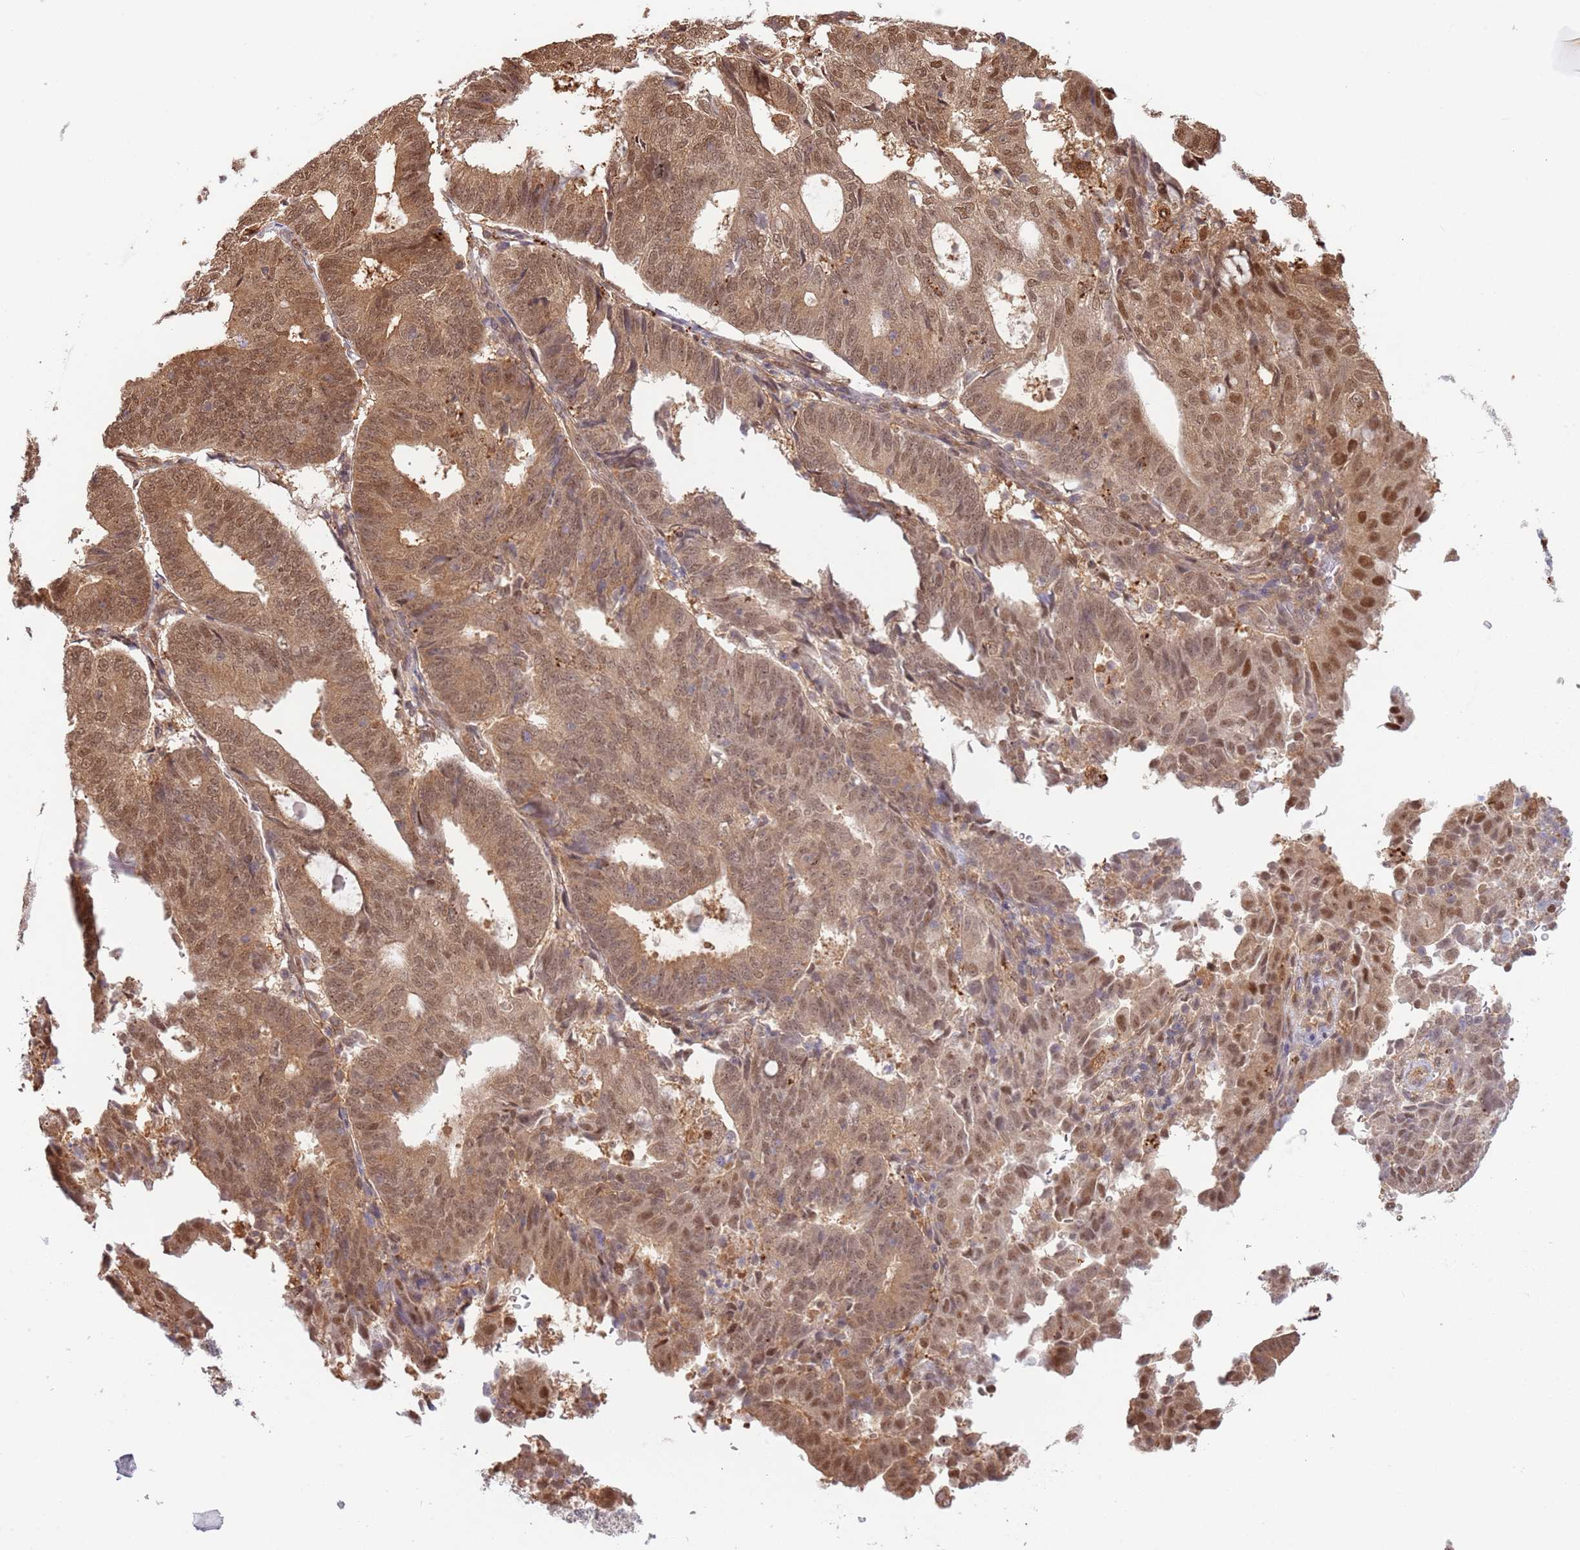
{"staining": {"intensity": "moderate", "quantity": ">75%", "location": "cytoplasmic/membranous,nuclear"}, "tissue": "endometrial cancer", "cell_type": "Tumor cells", "image_type": "cancer", "snomed": [{"axis": "morphology", "description": "Adenocarcinoma, NOS"}, {"axis": "topography", "description": "Endometrium"}], "caption": "A medium amount of moderate cytoplasmic/membranous and nuclear positivity is appreciated in approximately >75% of tumor cells in adenocarcinoma (endometrial) tissue. The staining is performed using DAB brown chromogen to label protein expression. The nuclei are counter-stained blue using hematoxylin.", "gene": "PLSCR5", "patient": {"sex": "female", "age": 70}}